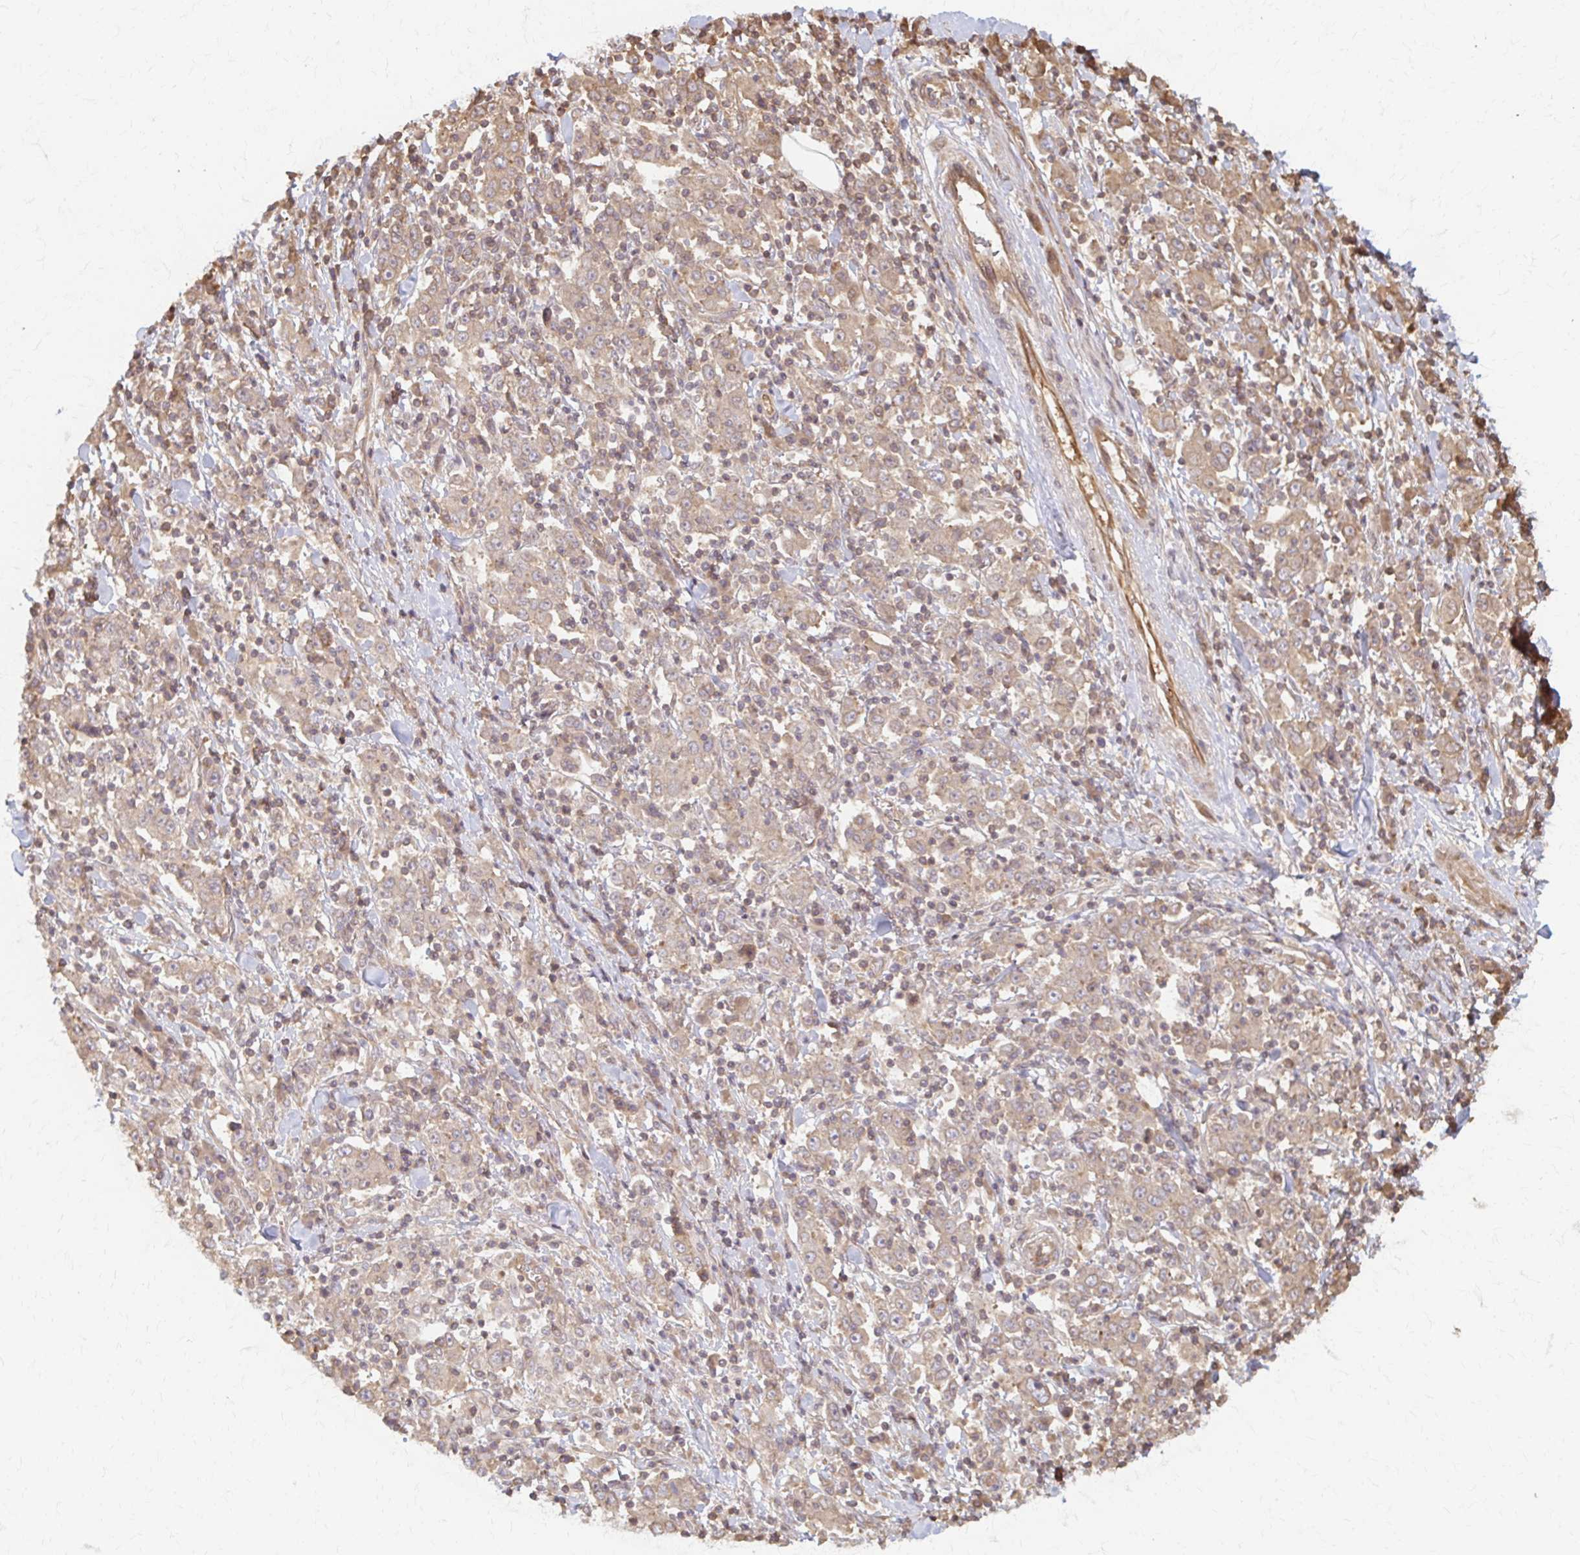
{"staining": {"intensity": "weak", "quantity": ">75%", "location": "cytoplasmic/membranous"}, "tissue": "stomach cancer", "cell_type": "Tumor cells", "image_type": "cancer", "snomed": [{"axis": "morphology", "description": "Normal tissue, NOS"}, {"axis": "morphology", "description": "Adenocarcinoma, NOS"}, {"axis": "topography", "description": "Stomach, upper"}, {"axis": "topography", "description": "Stomach"}], "caption": "A brown stain labels weak cytoplasmic/membranous positivity of a protein in human adenocarcinoma (stomach) tumor cells.", "gene": "ARHGAP35", "patient": {"sex": "male", "age": 59}}